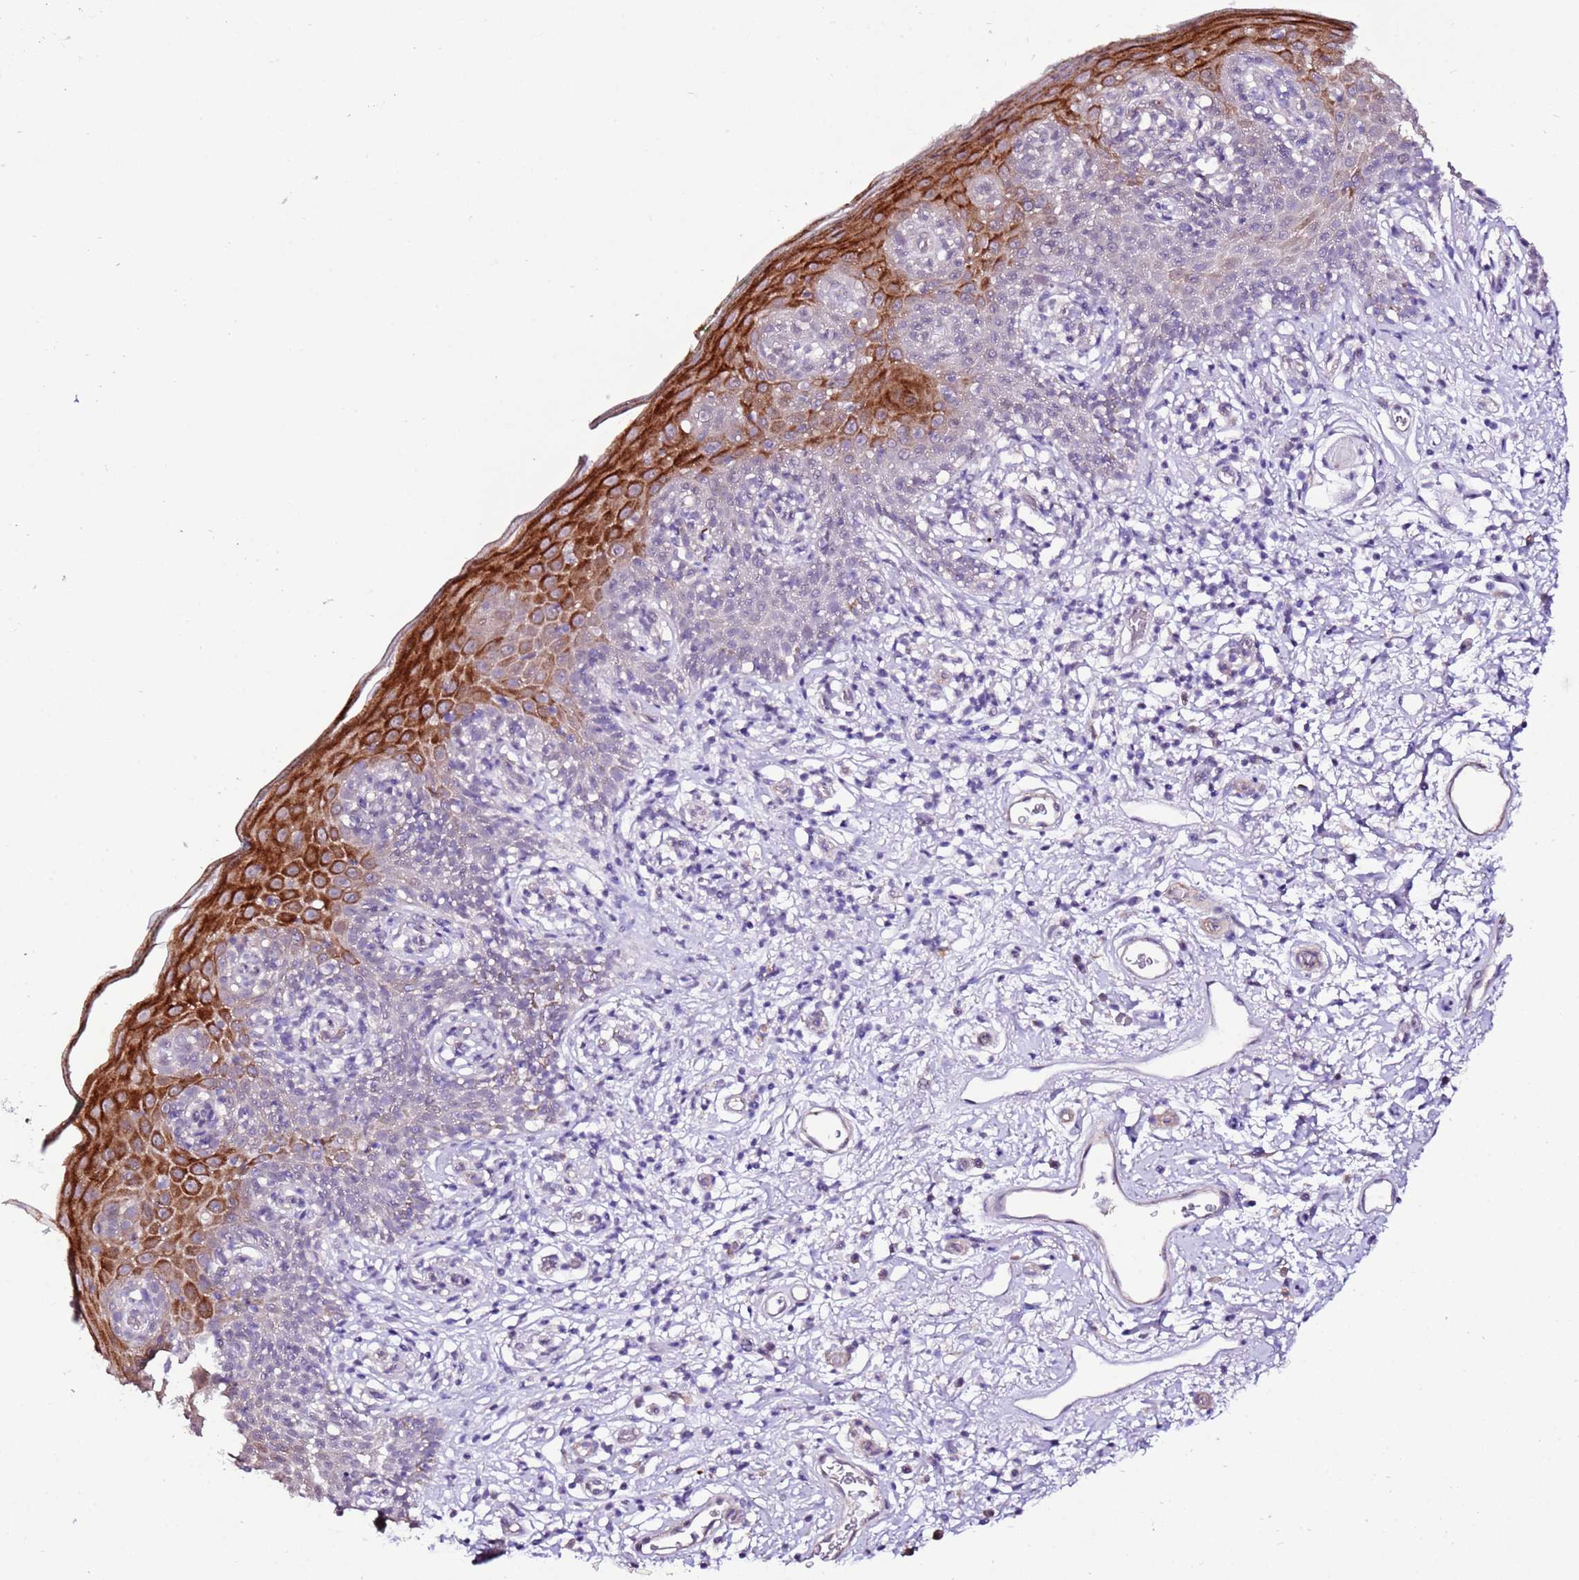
{"staining": {"intensity": "strong", "quantity": "<25%", "location": "cytoplasmic/membranous"}, "tissue": "skin", "cell_type": "Epidermal cells", "image_type": "normal", "snomed": [{"axis": "morphology", "description": "Normal tissue, NOS"}, {"axis": "topography", "description": "Vulva"}], "caption": "IHC histopathology image of benign skin: skin stained using IHC shows medium levels of strong protein expression localized specifically in the cytoplasmic/membranous of epidermal cells, appearing as a cytoplasmic/membranous brown color.", "gene": "ART5", "patient": {"sex": "female", "age": 66}}